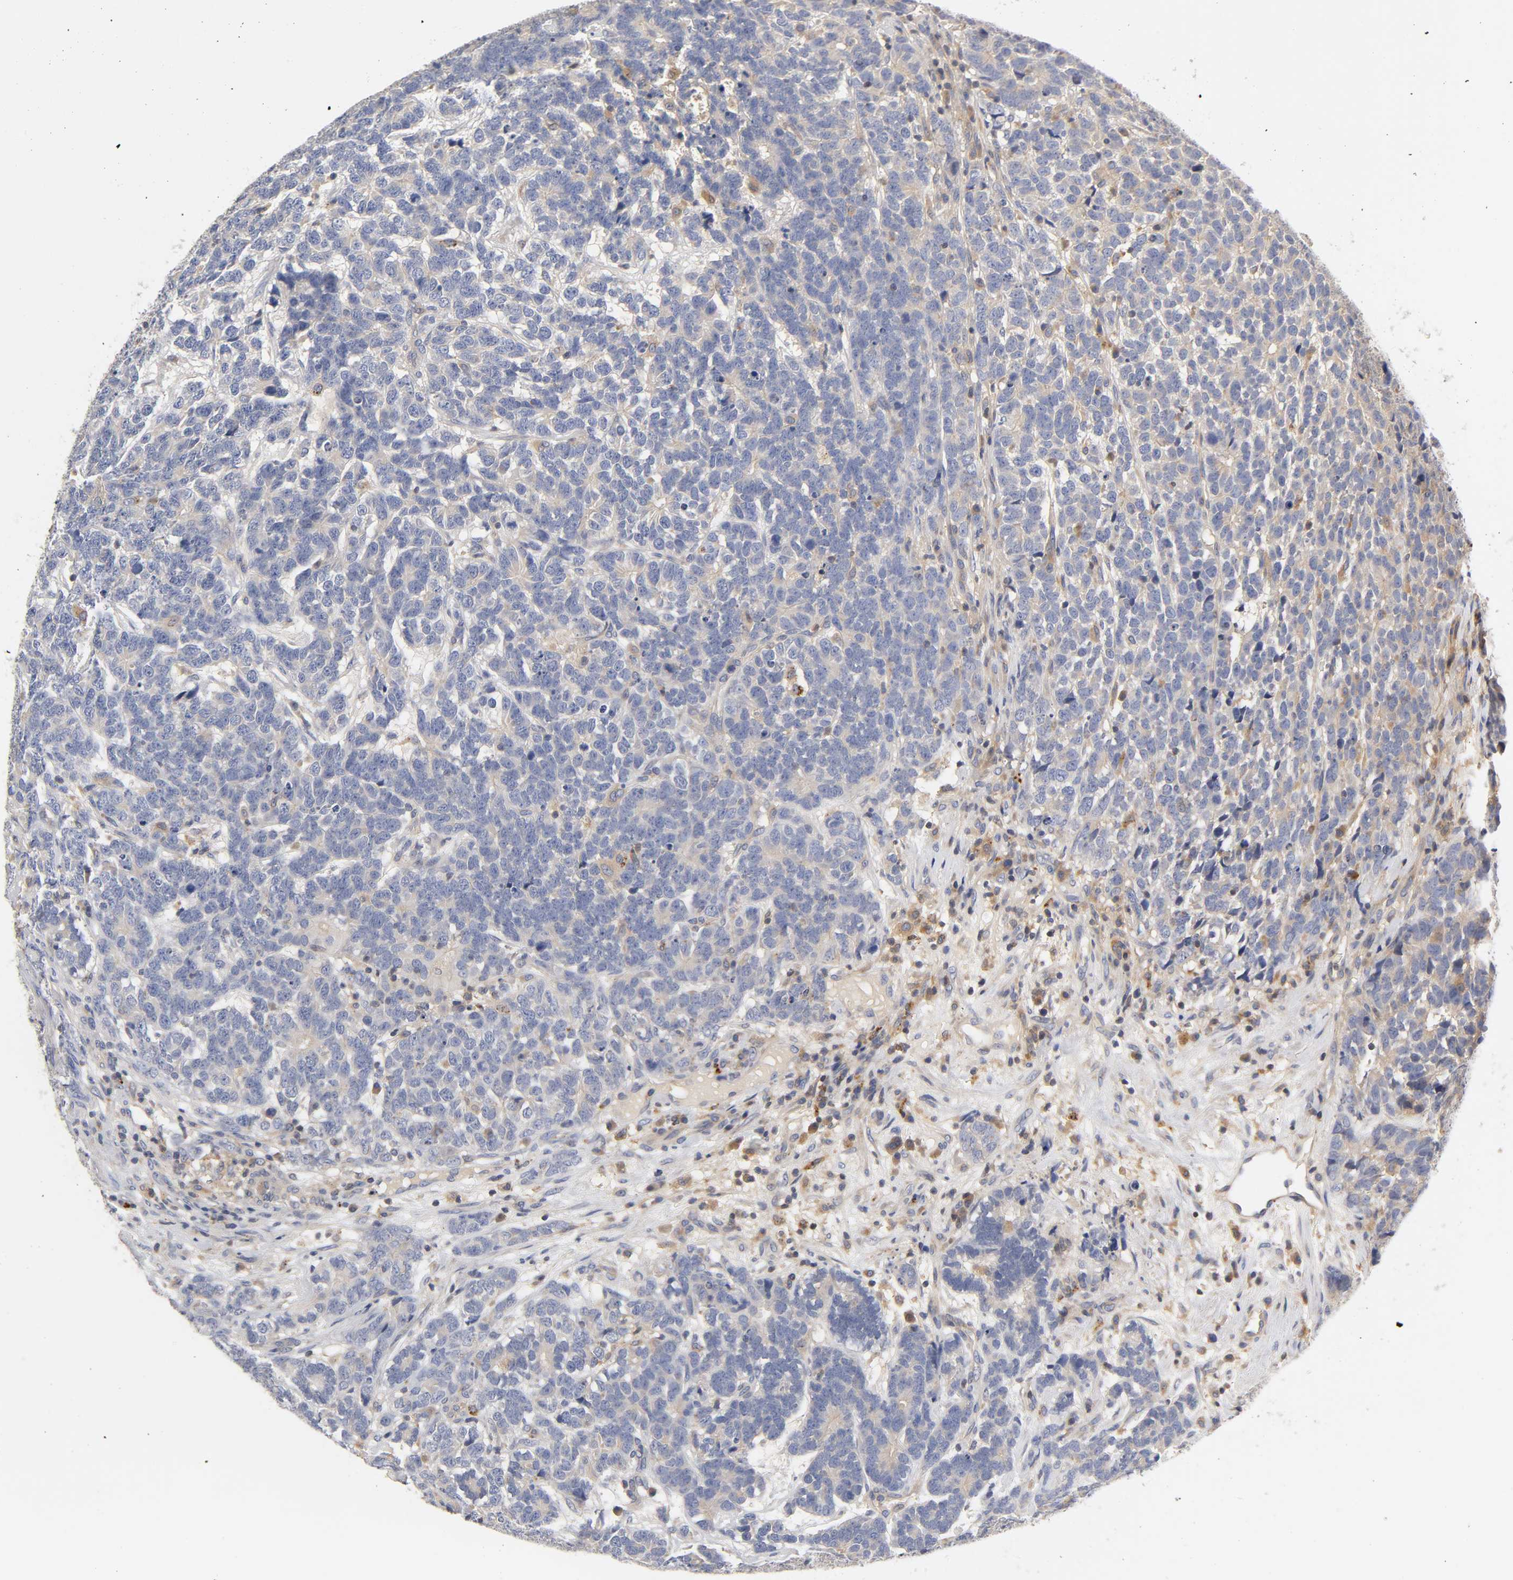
{"staining": {"intensity": "weak", "quantity": "25%-75%", "location": "cytoplasmic/membranous"}, "tissue": "testis cancer", "cell_type": "Tumor cells", "image_type": "cancer", "snomed": [{"axis": "morphology", "description": "Carcinoma, Embryonal, NOS"}, {"axis": "topography", "description": "Testis"}], "caption": "Testis cancer was stained to show a protein in brown. There is low levels of weak cytoplasmic/membranous staining in approximately 25%-75% of tumor cells.", "gene": "RHOA", "patient": {"sex": "male", "age": 26}}